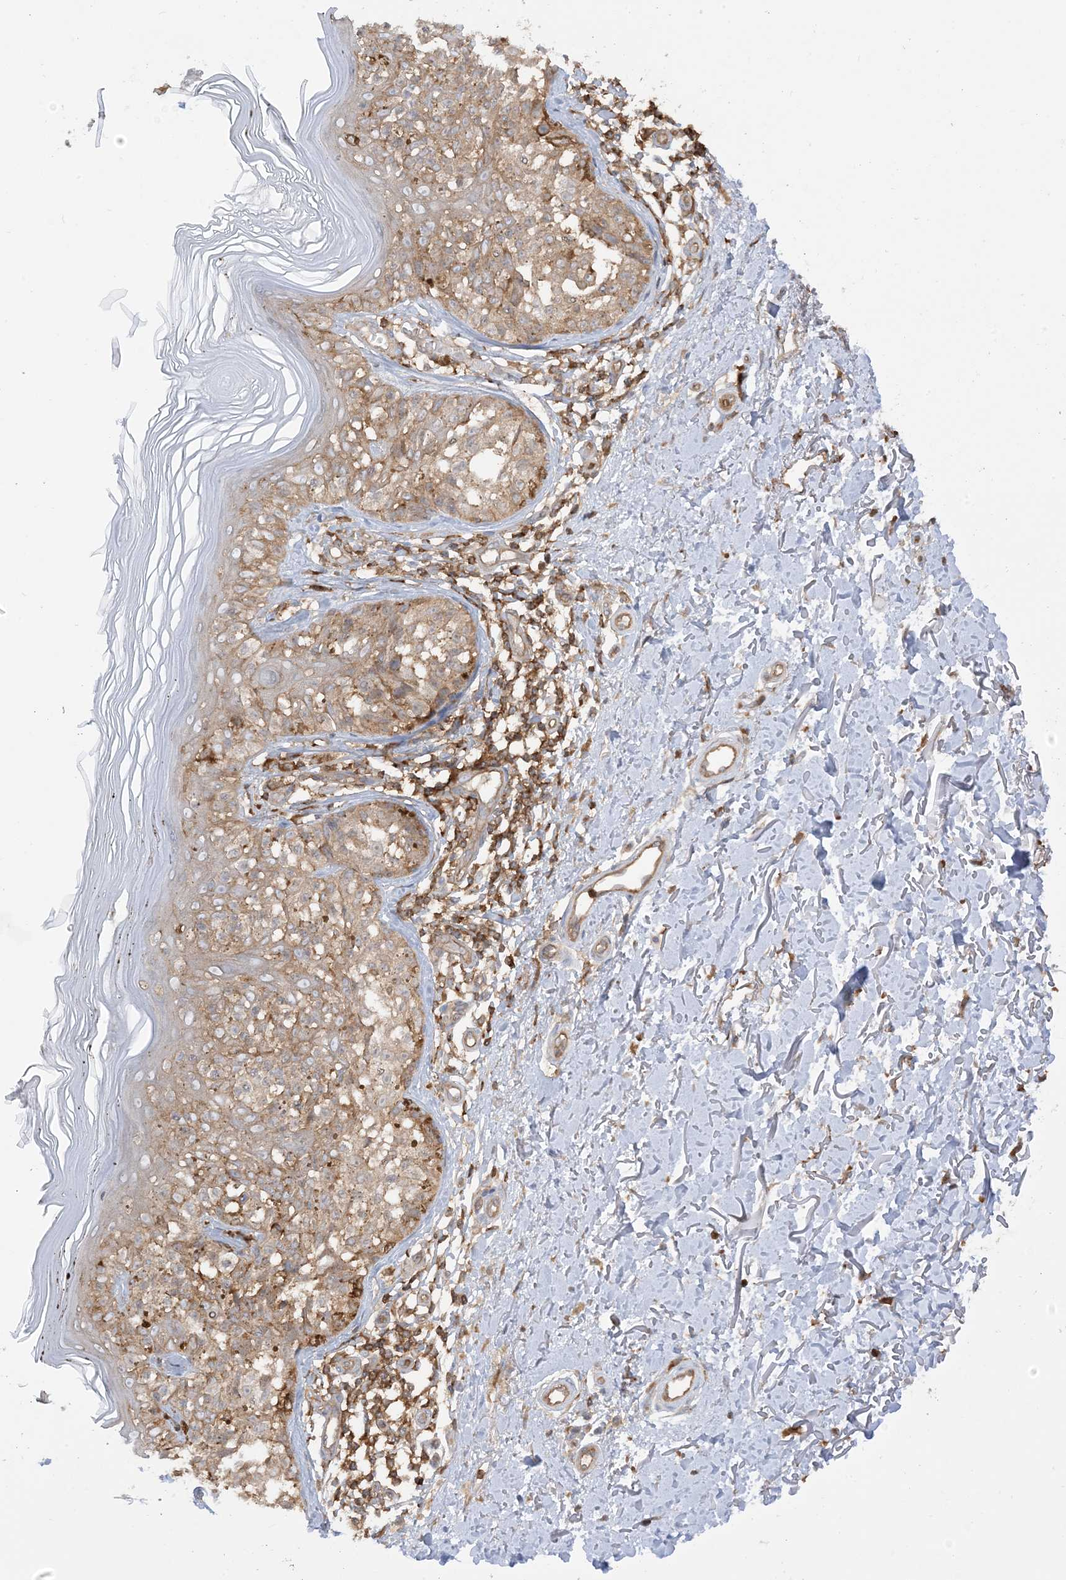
{"staining": {"intensity": "weak", "quantity": ">75%", "location": "cytoplasmic/membranous"}, "tissue": "melanoma", "cell_type": "Tumor cells", "image_type": "cancer", "snomed": [{"axis": "morphology", "description": "Malignant melanoma, NOS"}, {"axis": "topography", "description": "Skin"}], "caption": "Approximately >75% of tumor cells in human melanoma demonstrate weak cytoplasmic/membranous protein positivity as visualized by brown immunohistochemical staining.", "gene": "CAPZB", "patient": {"sex": "female", "age": 50}}